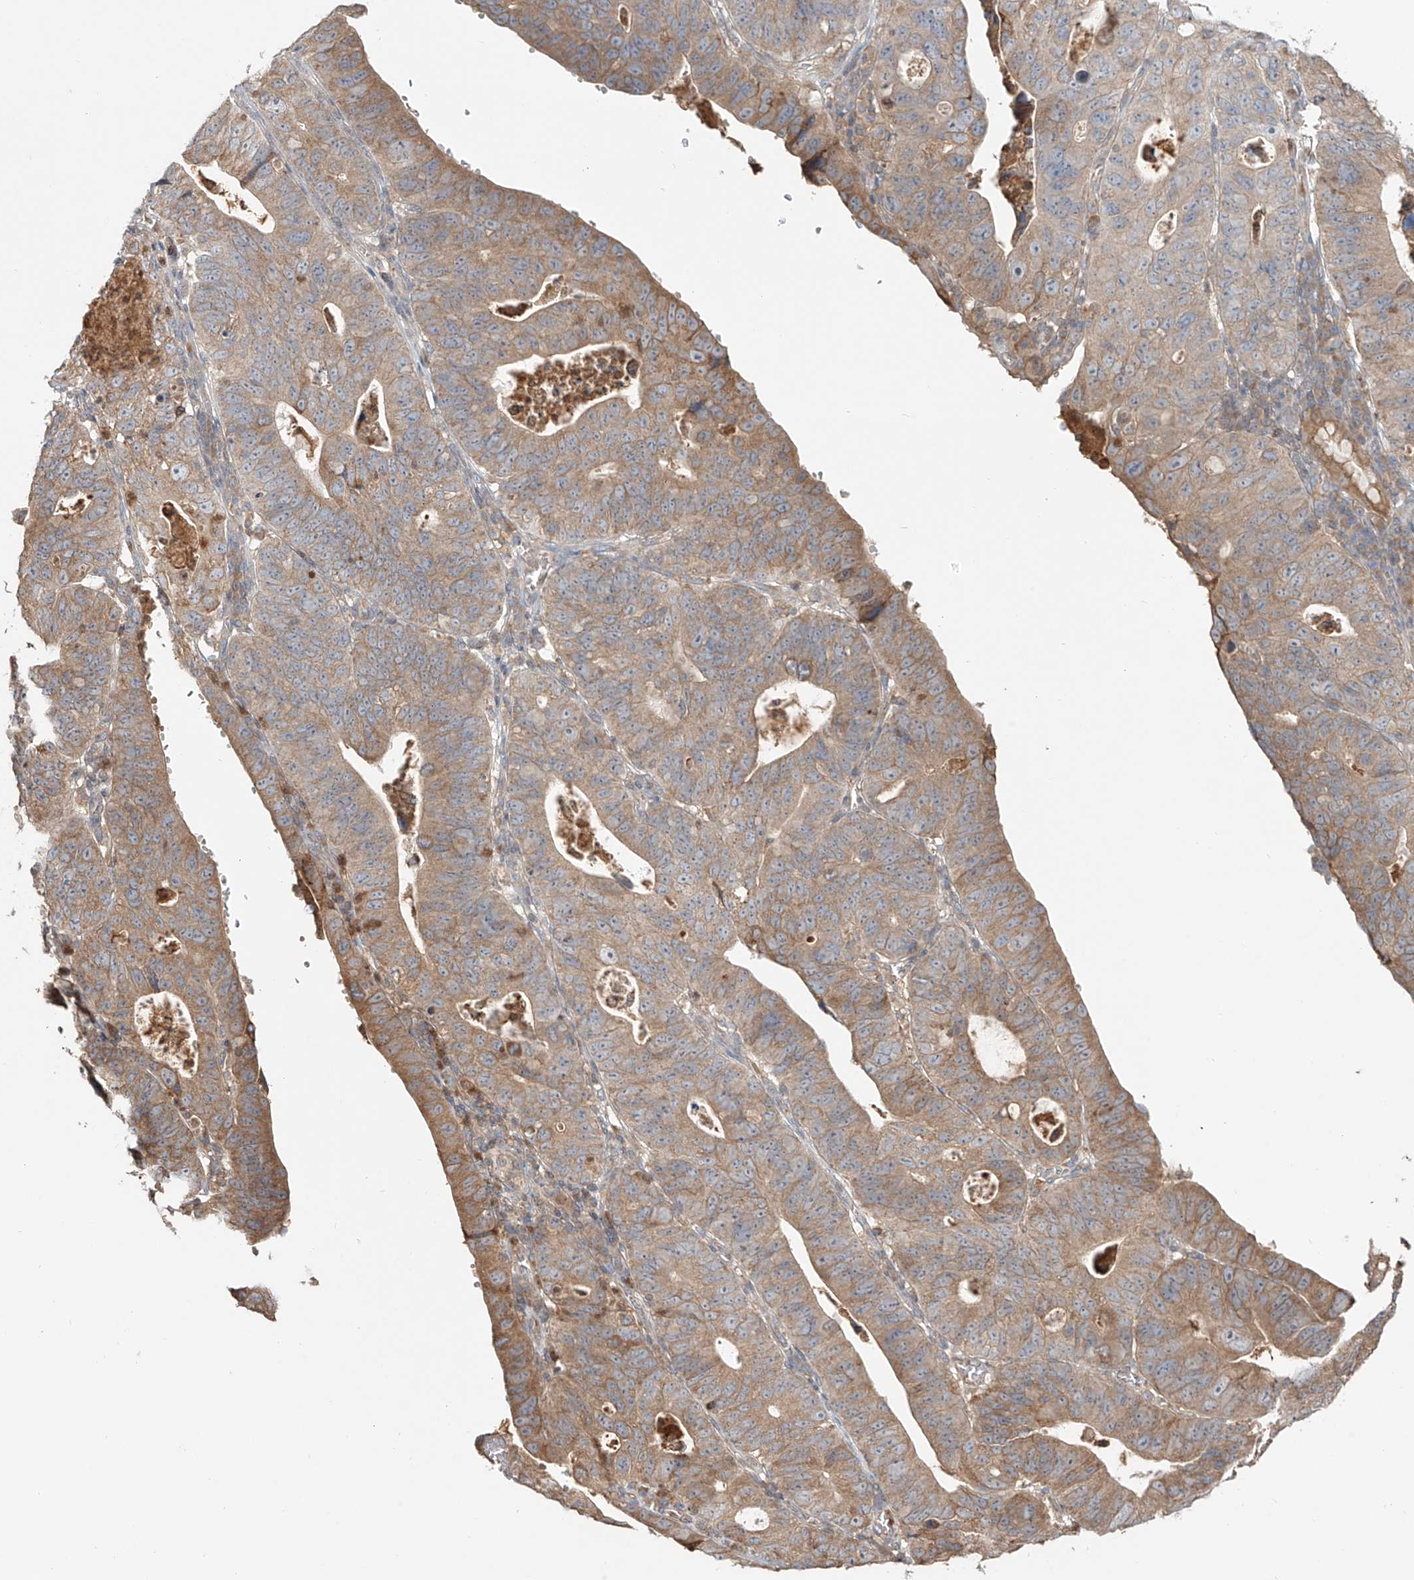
{"staining": {"intensity": "moderate", "quantity": ">75%", "location": "cytoplasmic/membranous"}, "tissue": "stomach cancer", "cell_type": "Tumor cells", "image_type": "cancer", "snomed": [{"axis": "morphology", "description": "Adenocarcinoma, NOS"}, {"axis": "topography", "description": "Stomach"}], "caption": "IHC image of neoplastic tissue: adenocarcinoma (stomach) stained using immunohistochemistry exhibits medium levels of moderate protein expression localized specifically in the cytoplasmic/membranous of tumor cells, appearing as a cytoplasmic/membranous brown color.", "gene": "ERO1A", "patient": {"sex": "male", "age": 59}}